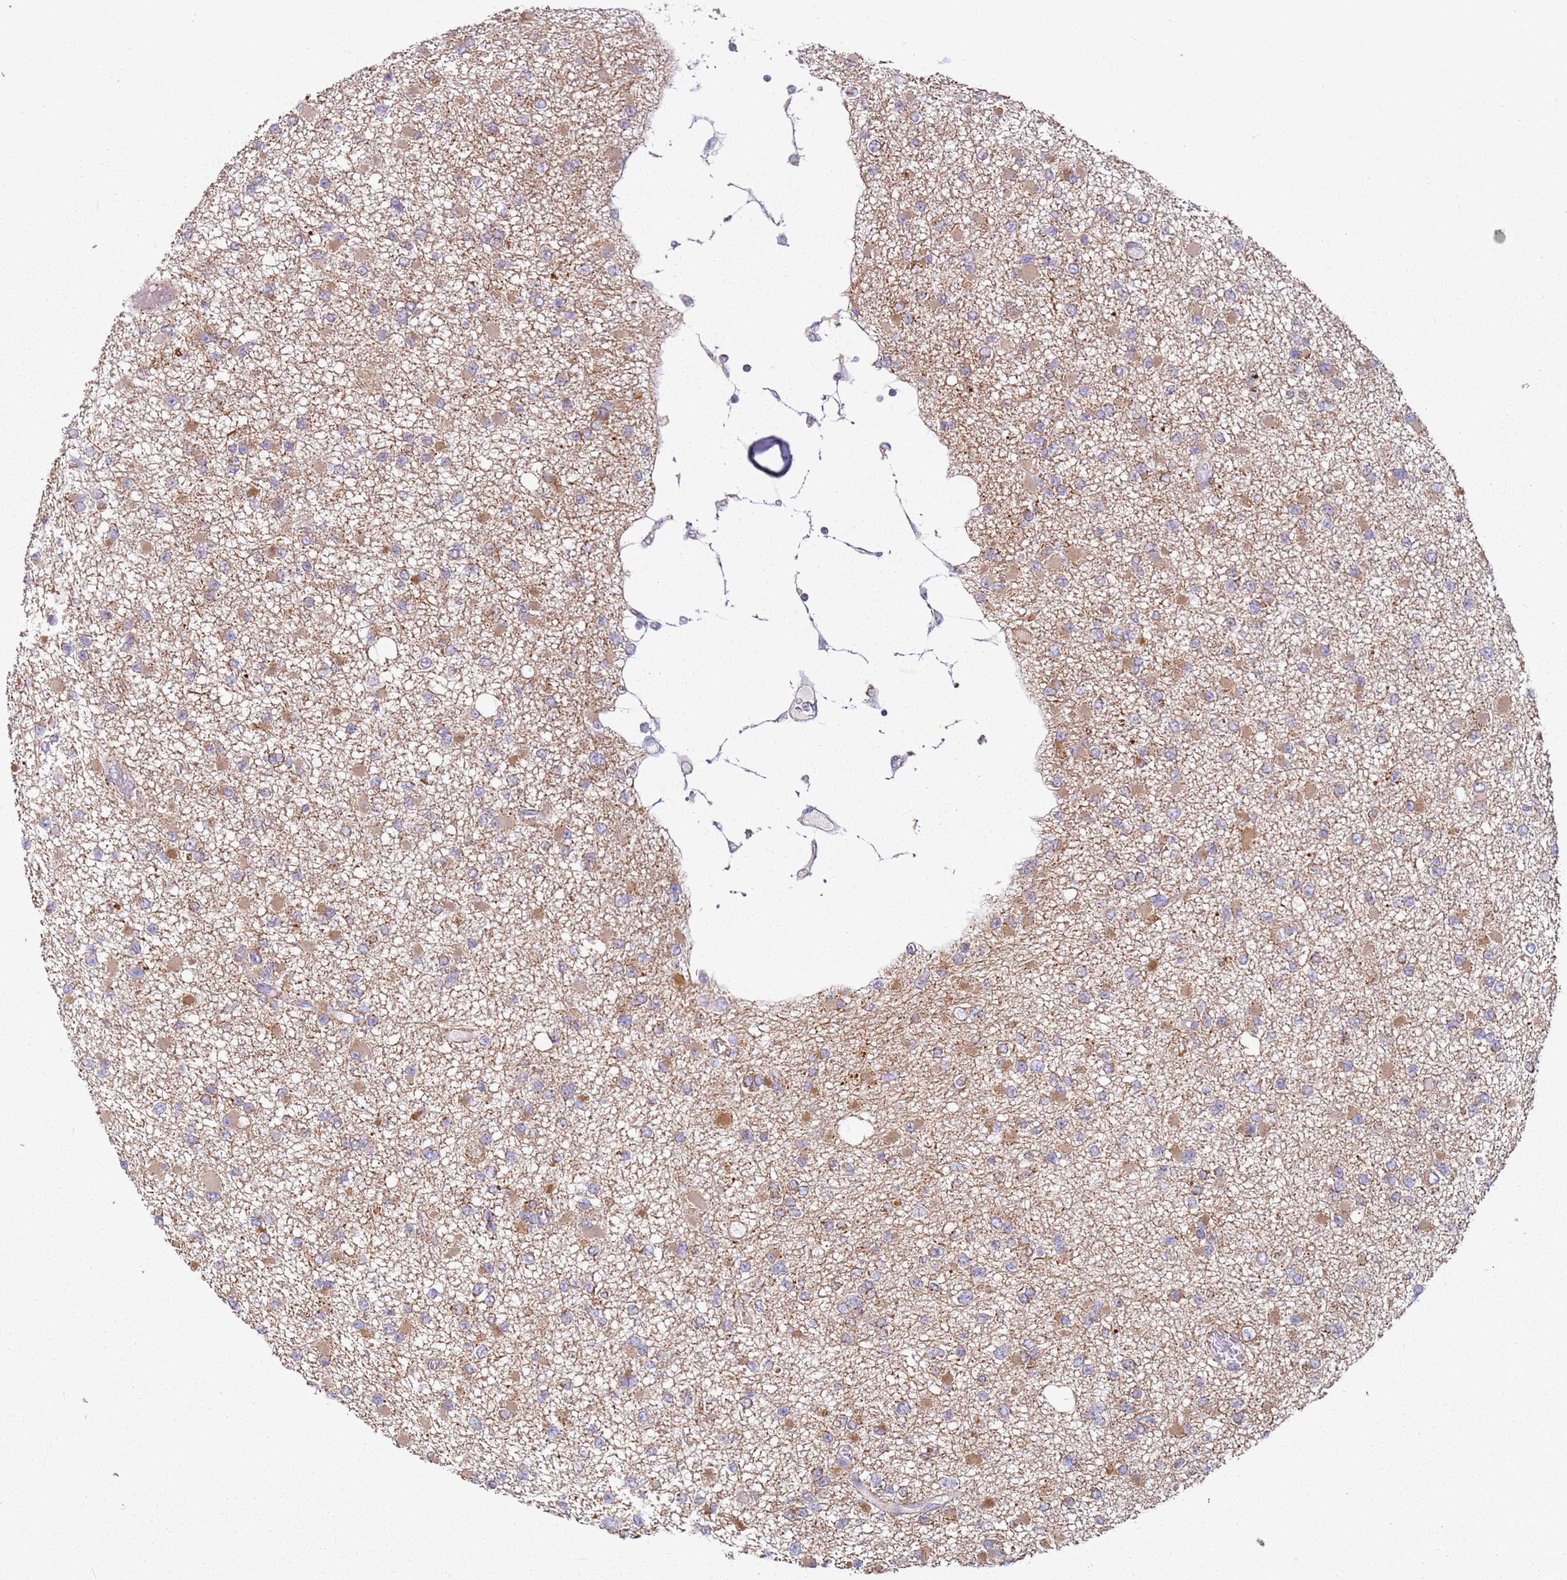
{"staining": {"intensity": "weak", "quantity": "25%-75%", "location": "cytoplasmic/membranous"}, "tissue": "glioma", "cell_type": "Tumor cells", "image_type": "cancer", "snomed": [{"axis": "morphology", "description": "Glioma, malignant, Low grade"}, {"axis": "topography", "description": "Brain"}], "caption": "Protein staining of malignant glioma (low-grade) tissue displays weak cytoplasmic/membranous positivity in about 25%-75% of tumor cells.", "gene": "ALS2", "patient": {"sex": "female", "age": 22}}